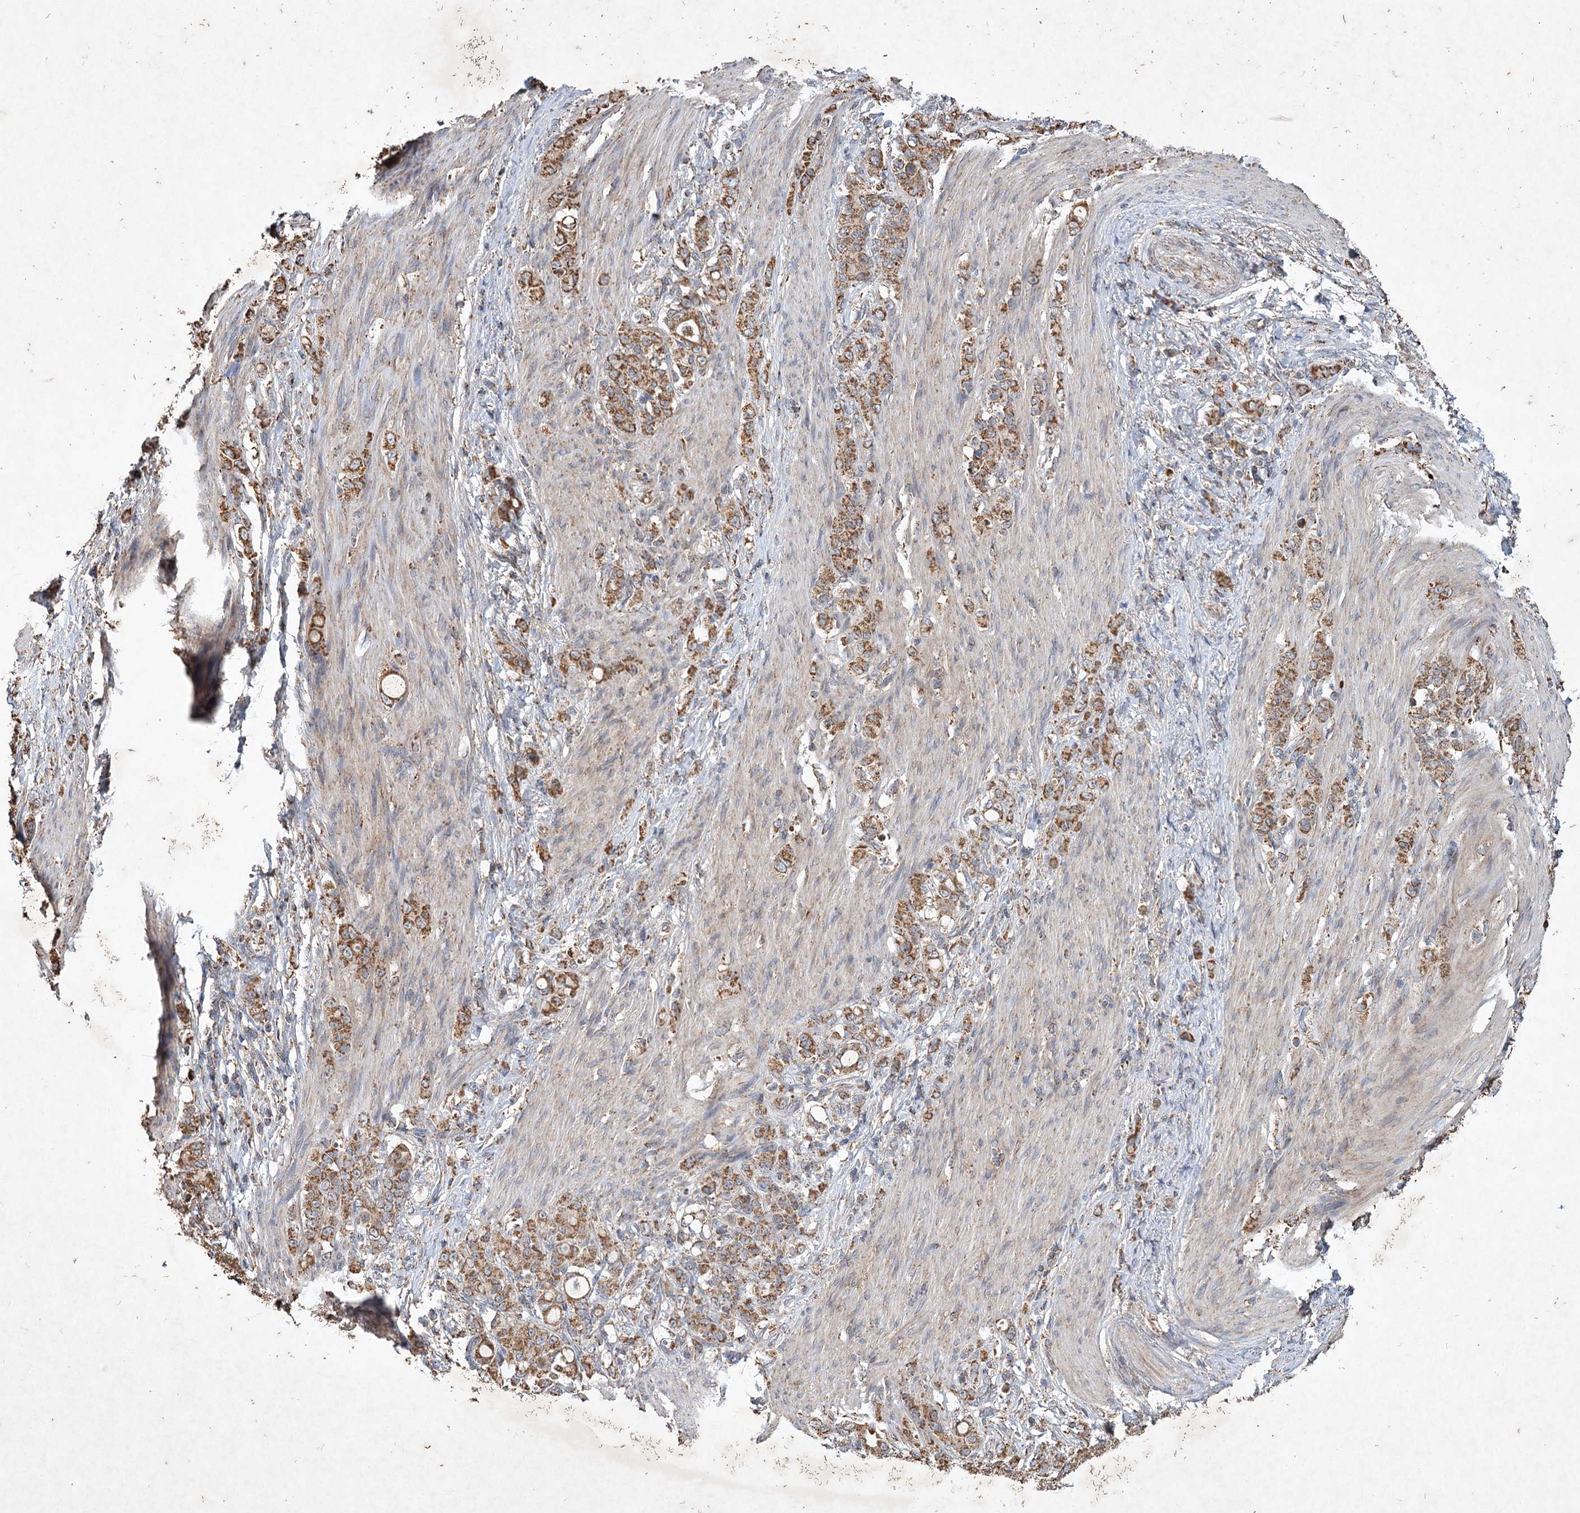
{"staining": {"intensity": "strong", "quantity": ">75%", "location": "cytoplasmic/membranous"}, "tissue": "stomach cancer", "cell_type": "Tumor cells", "image_type": "cancer", "snomed": [{"axis": "morphology", "description": "Adenocarcinoma, NOS"}, {"axis": "topography", "description": "Stomach"}], "caption": "Immunohistochemistry staining of stomach cancer, which exhibits high levels of strong cytoplasmic/membranous expression in approximately >75% of tumor cells indicating strong cytoplasmic/membranous protein staining. The staining was performed using DAB (brown) for protein detection and nuclei were counterstained in hematoxylin (blue).", "gene": "PIK3CB", "patient": {"sex": "female", "age": 79}}